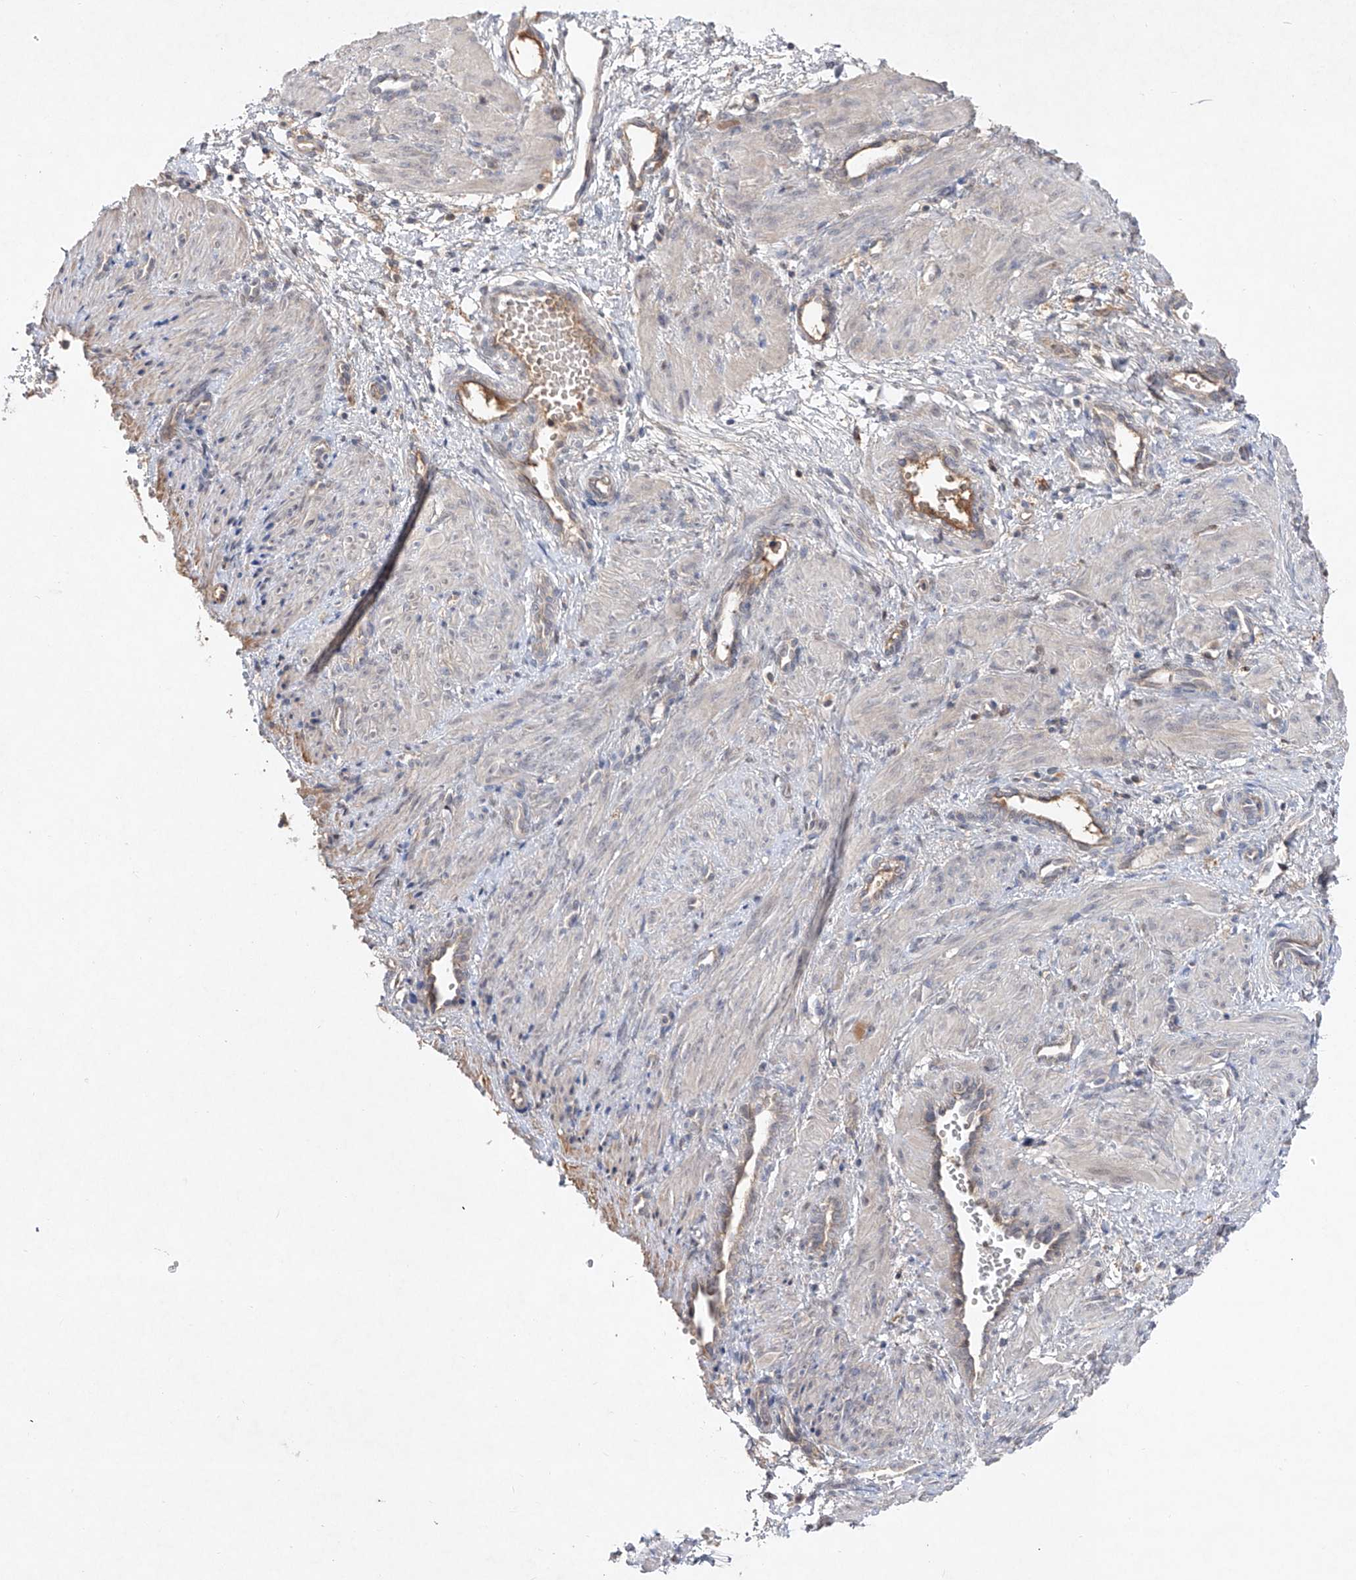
{"staining": {"intensity": "negative", "quantity": "none", "location": "none"}, "tissue": "smooth muscle", "cell_type": "Smooth muscle cells", "image_type": "normal", "snomed": [{"axis": "morphology", "description": "Normal tissue, NOS"}, {"axis": "topography", "description": "Endometrium"}], "caption": "High power microscopy photomicrograph of an IHC micrograph of unremarkable smooth muscle, revealing no significant expression in smooth muscle cells.", "gene": "FAM135A", "patient": {"sex": "female", "age": 33}}